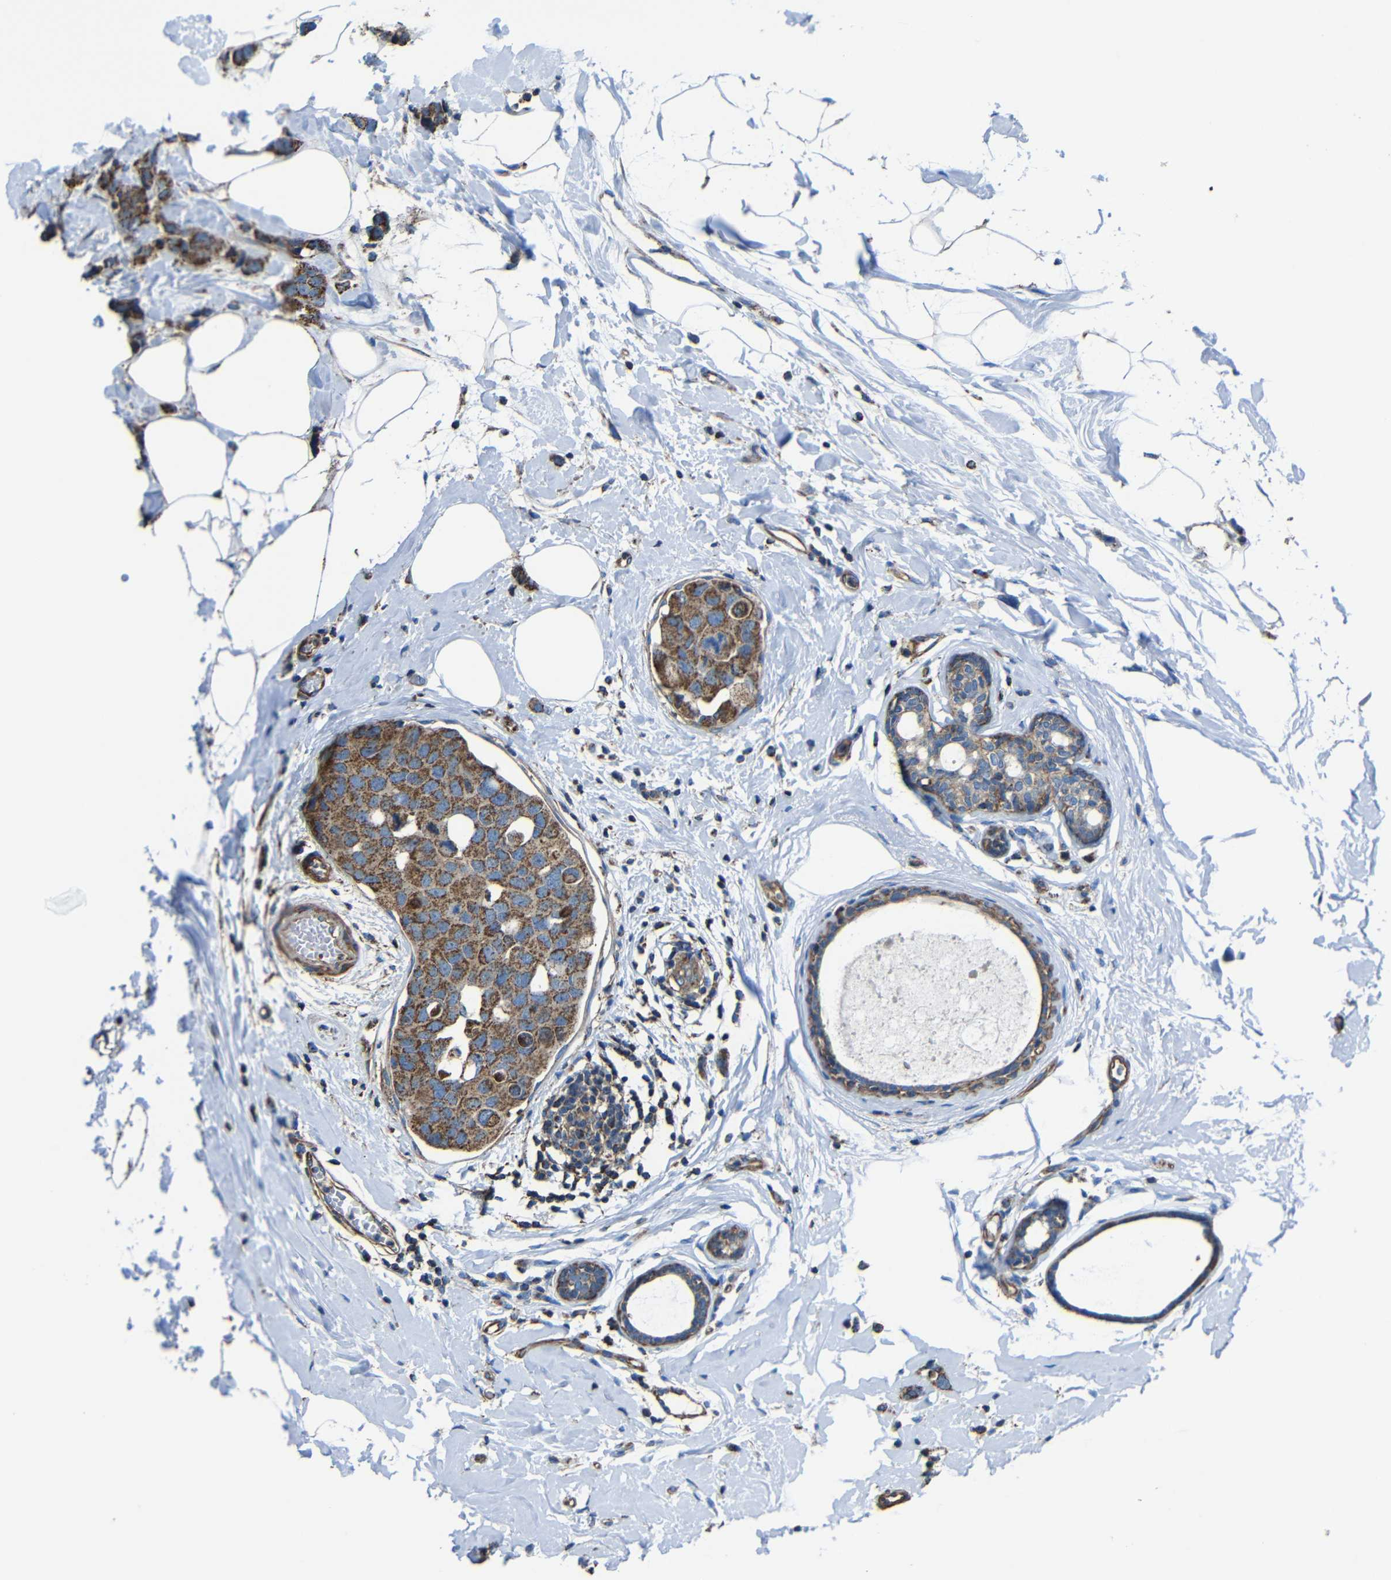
{"staining": {"intensity": "strong", "quantity": ">75%", "location": "cytoplasmic/membranous"}, "tissue": "breast cancer", "cell_type": "Tumor cells", "image_type": "cancer", "snomed": [{"axis": "morphology", "description": "Normal tissue, NOS"}, {"axis": "morphology", "description": "Duct carcinoma"}, {"axis": "topography", "description": "Breast"}], "caption": "There is high levels of strong cytoplasmic/membranous staining in tumor cells of breast cancer, as demonstrated by immunohistochemical staining (brown color).", "gene": "INTS6L", "patient": {"sex": "female", "age": 50}}